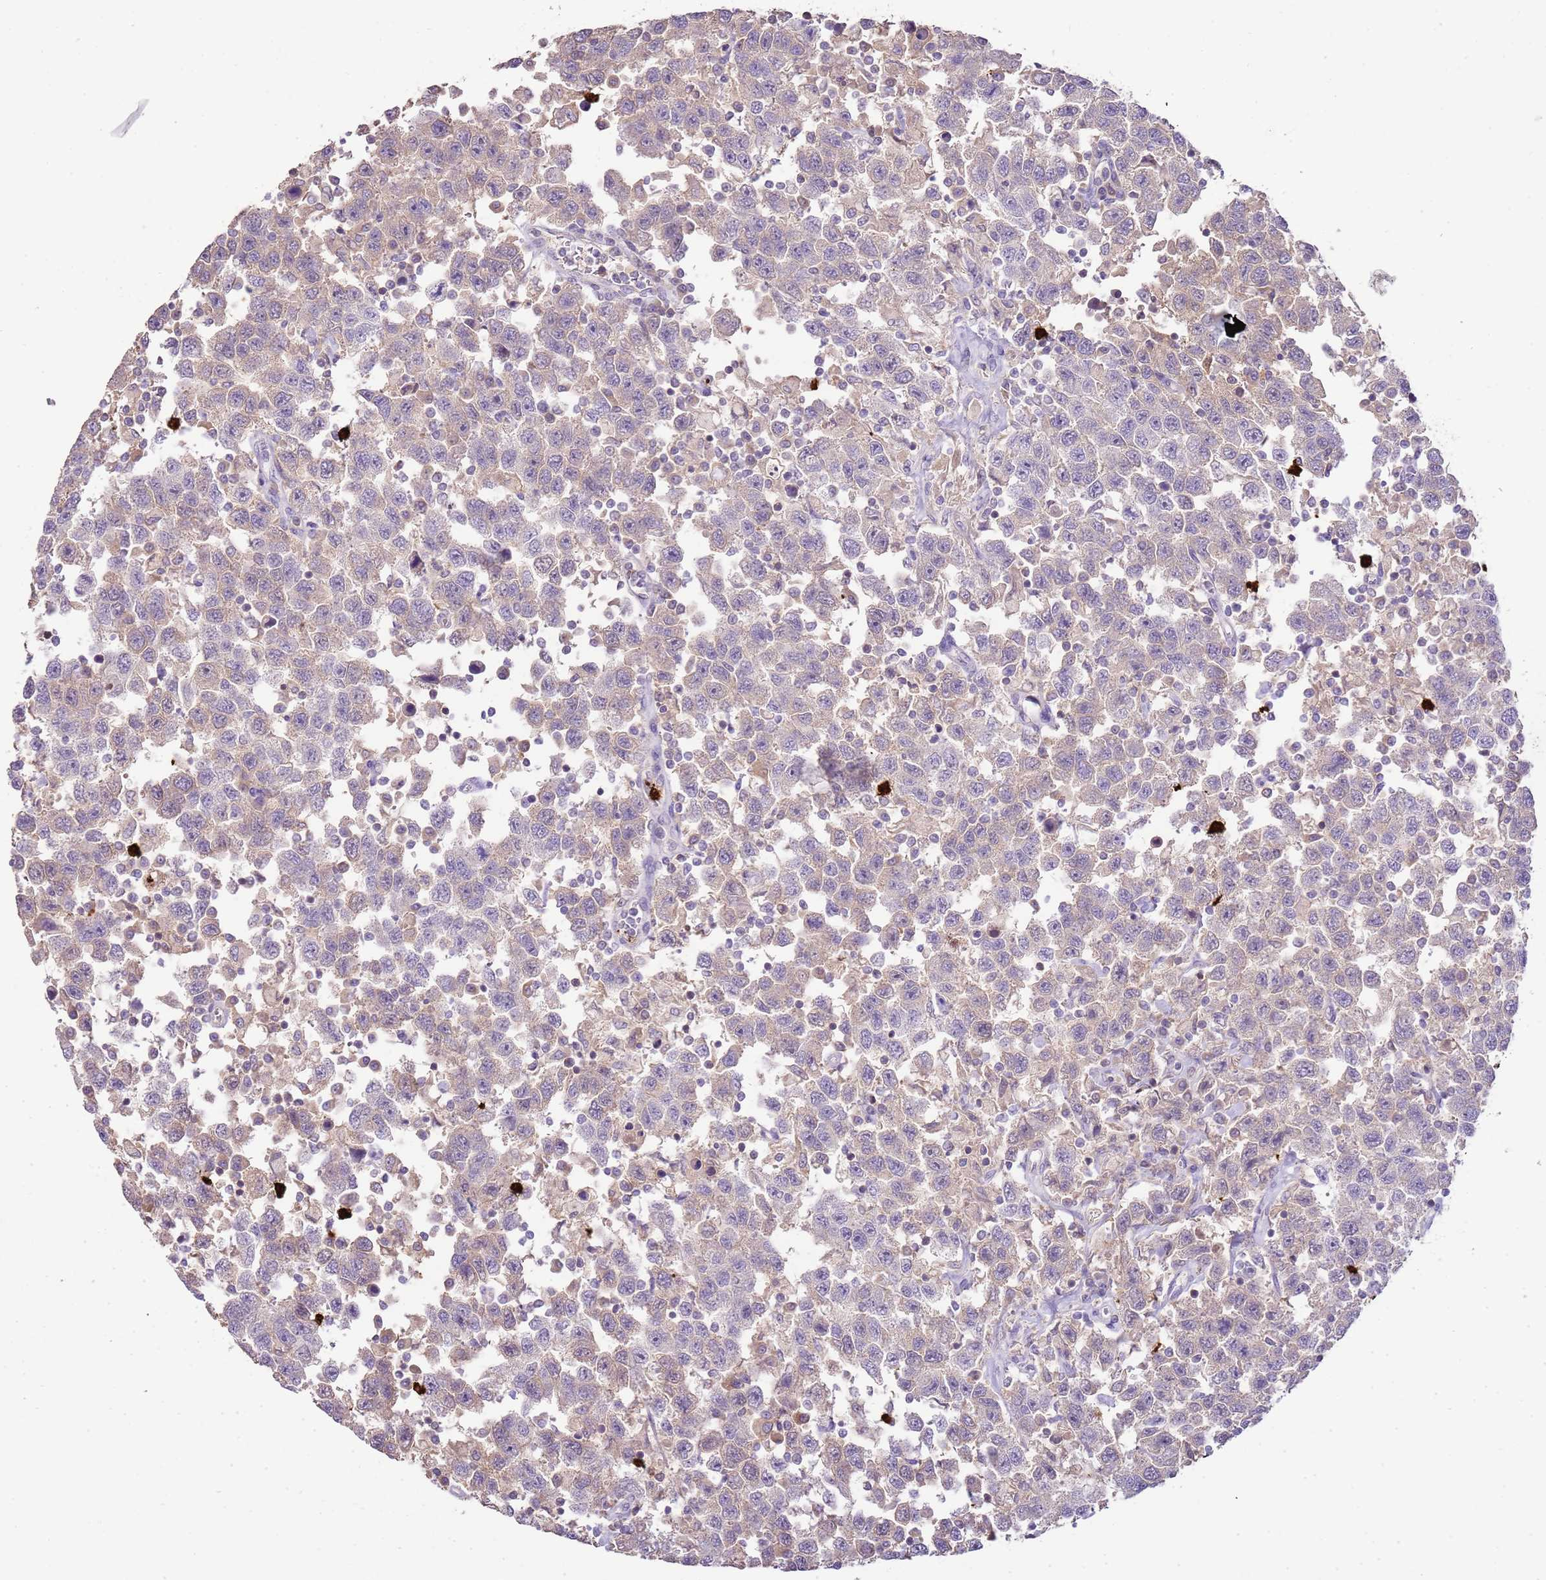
{"staining": {"intensity": "negative", "quantity": "none", "location": "none"}, "tissue": "testis cancer", "cell_type": "Tumor cells", "image_type": "cancer", "snomed": [{"axis": "morphology", "description": "Seminoma, NOS"}, {"axis": "topography", "description": "Testis"}], "caption": "There is no significant staining in tumor cells of testis cancer.", "gene": "IL2RG", "patient": {"sex": "male", "age": 41}}